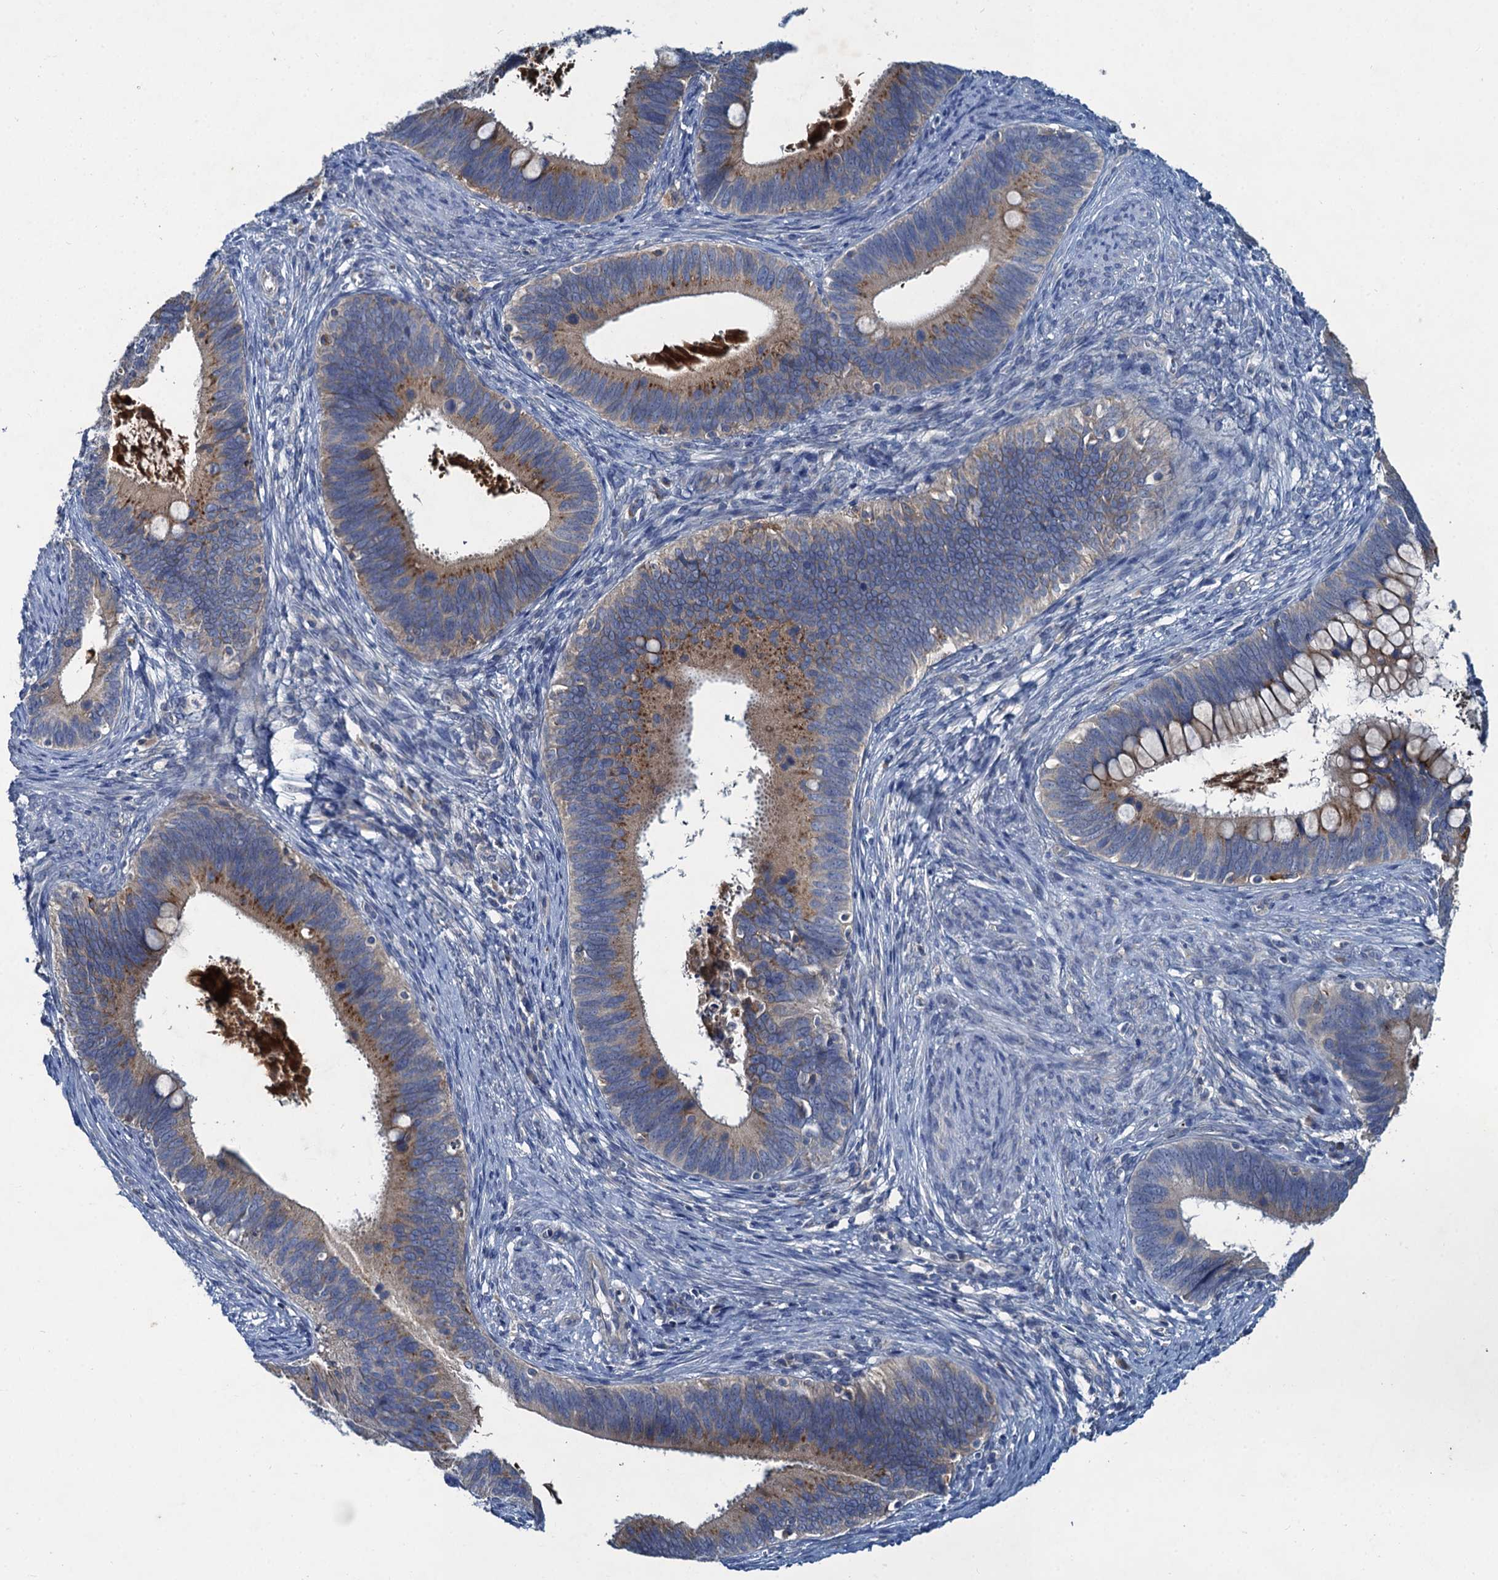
{"staining": {"intensity": "moderate", "quantity": "25%-75%", "location": "cytoplasmic/membranous"}, "tissue": "cervical cancer", "cell_type": "Tumor cells", "image_type": "cancer", "snomed": [{"axis": "morphology", "description": "Adenocarcinoma, NOS"}, {"axis": "topography", "description": "Cervix"}], "caption": "Human cervical cancer (adenocarcinoma) stained with a protein marker demonstrates moderate staining in tumor cells.", "gene": "SNAP29", "patient": {"sex": "female", "age": 42}}